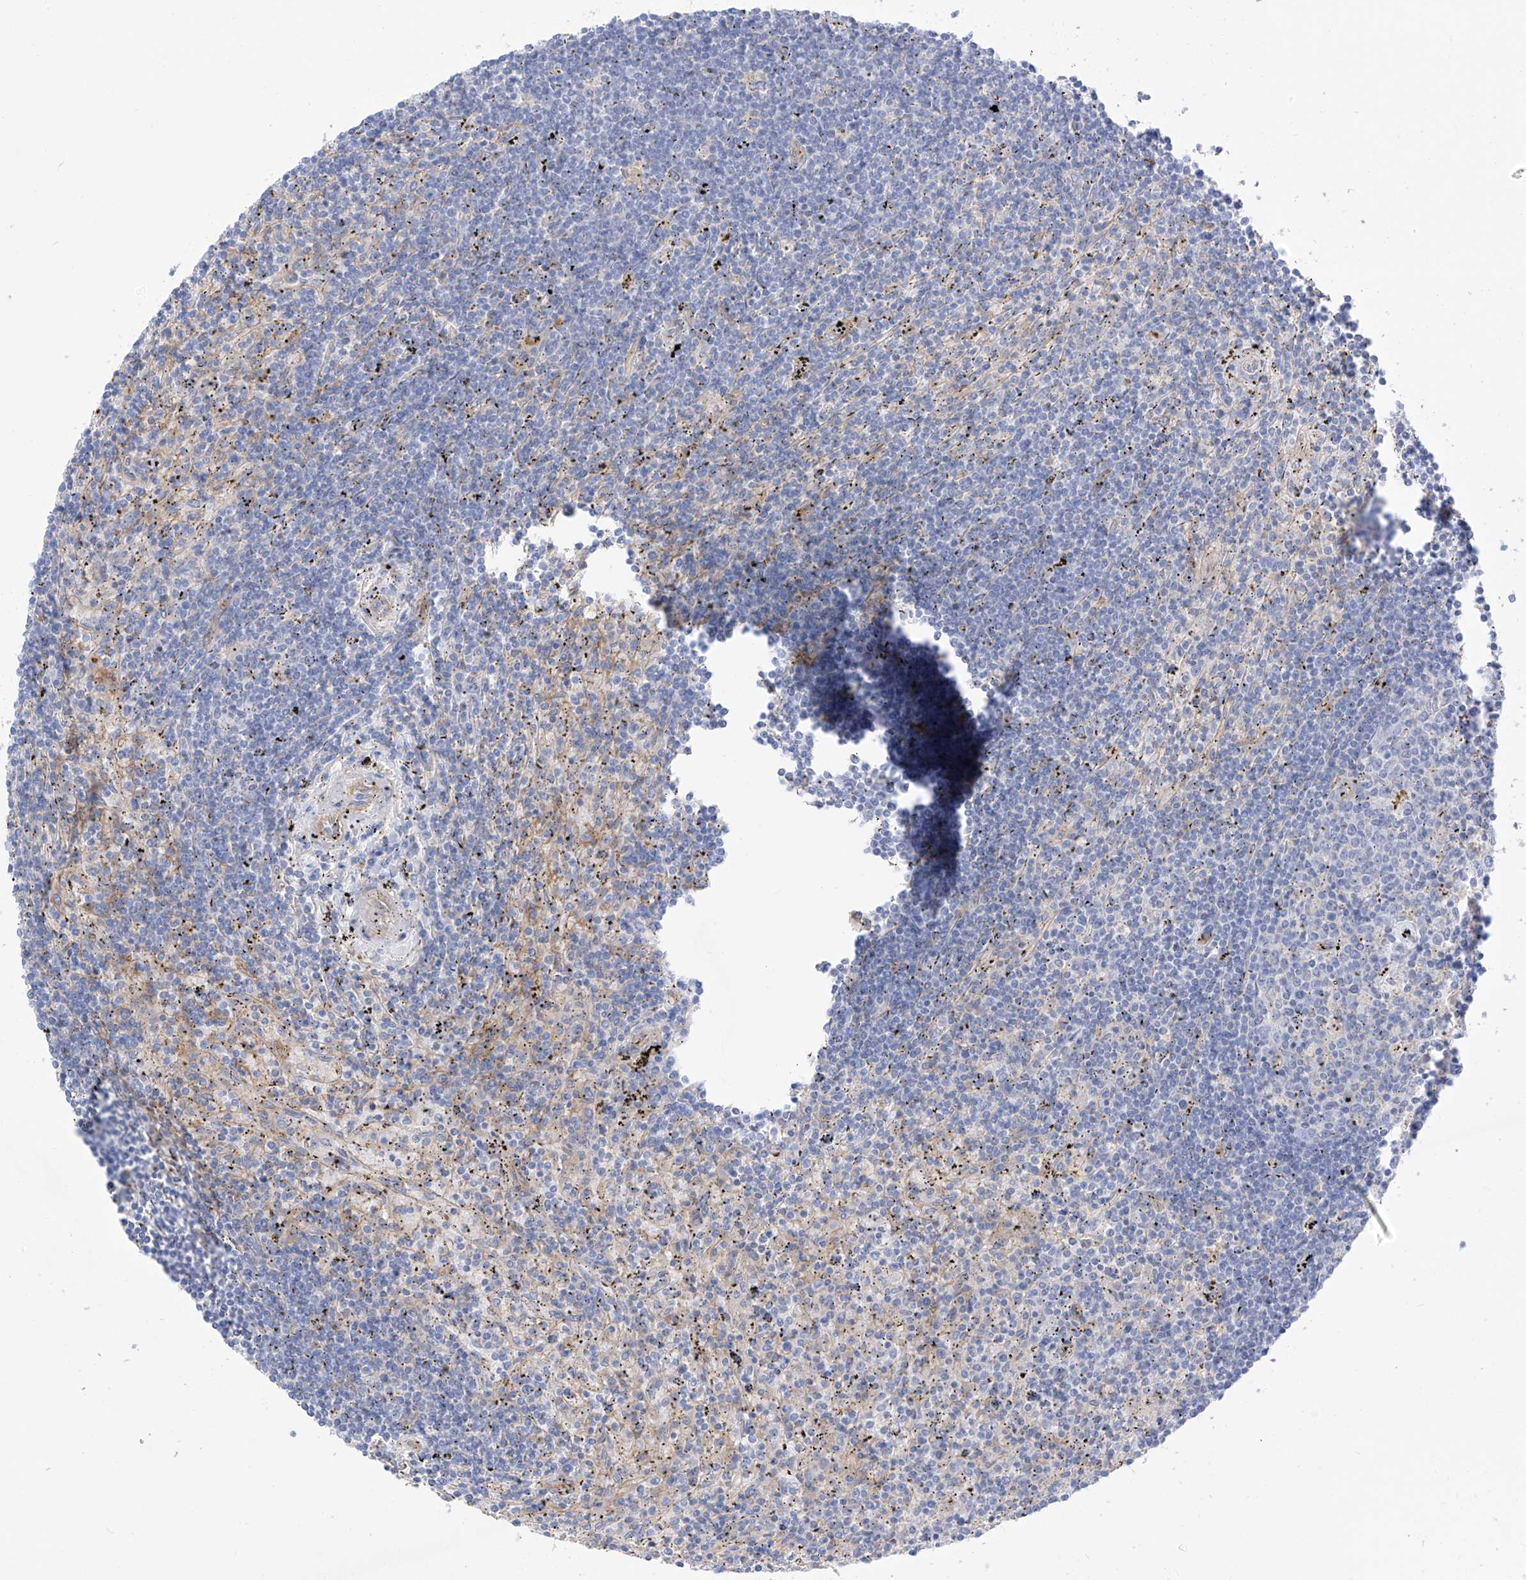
{"staining": {"intensity": "negative", "quantity": "none", "location": "none"}, "tissue": "lymphoma", "cell_type": "Tumor cells", "image_type": "cancer", "snomed": [{"axis": "morphology", "description": "Malignant lymphoma, non-Hodgkin's type, Low grade"}, {"axis": "topography", "description": "Spleen"}], "caption": "Immunohistochemistry photomicrograph of neoplastic tissue: malignant lymphoma, non-Hodgkin's type (low-grade) stained with DAB (3,3'-diaminobenzidine) reveals no significant protein staining in tumor cells.", "gene": "ITGA9", "patient": {"sex": "male", "age": 76}}